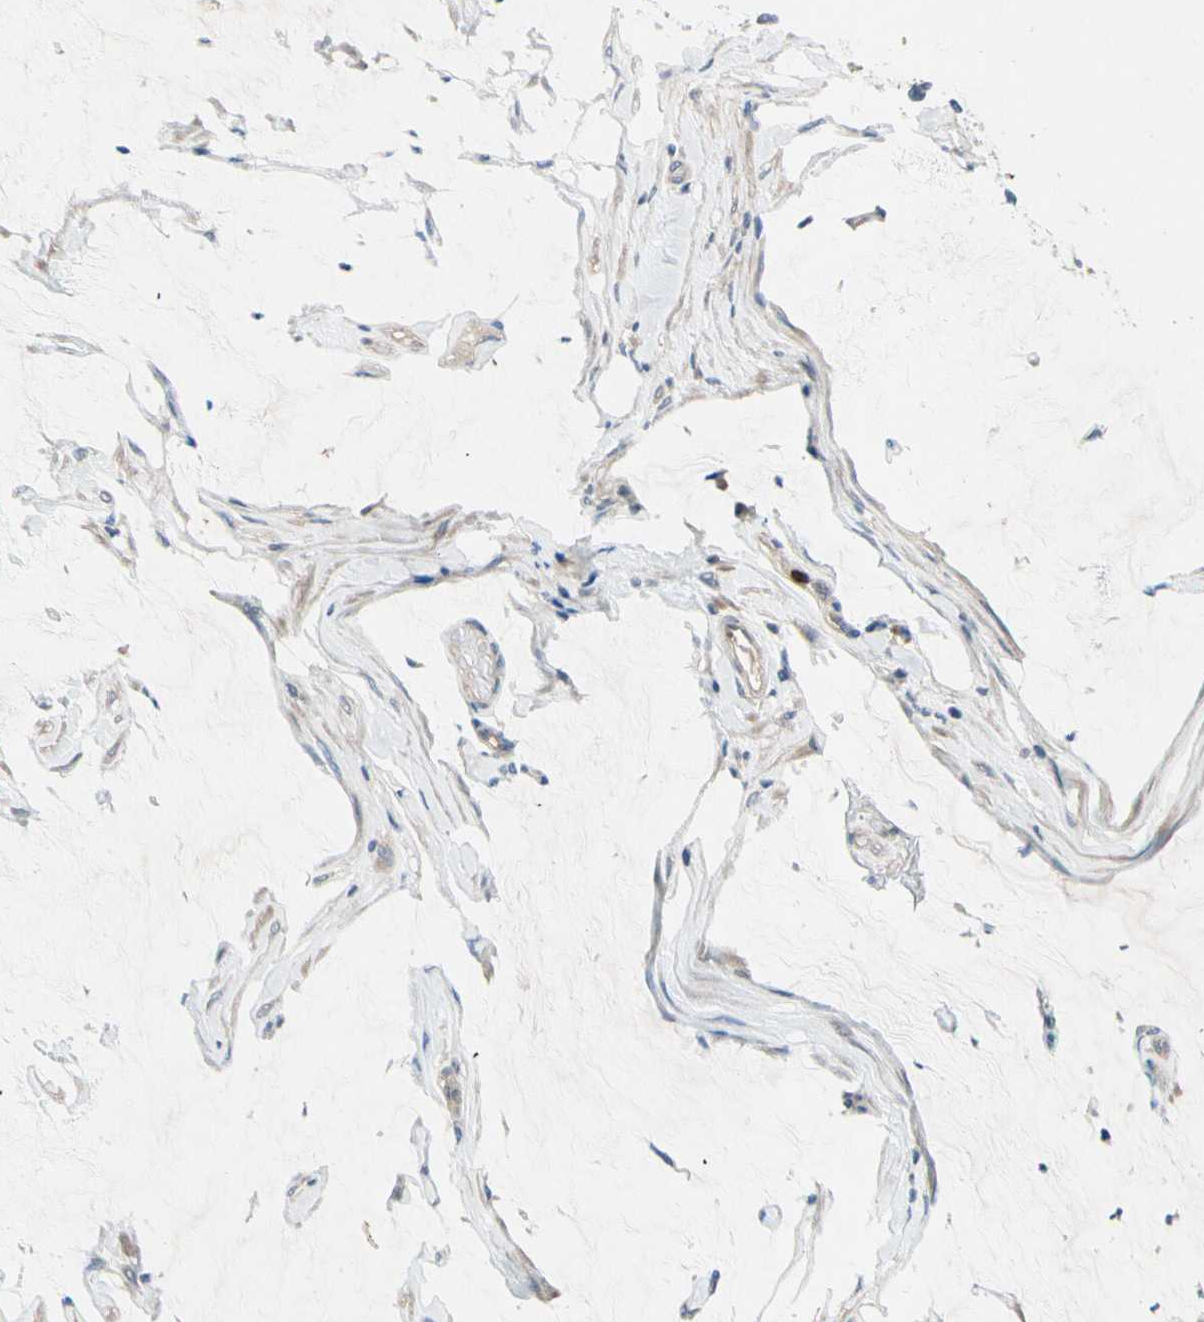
{"staining": {"intensity": "negative", "quantity": "none", "location": "none"}, "tissue": "ovarian cancer", "cell_type": "Tumor cells", "image_type": "cancer", "snomed": [{"axis": "morphology", "description": "Cystadenocarcinoma, mucinous, NOS"}, {"axis": "topography", "description": "Ovary"}], "caption": "Immunohistochemistry (IHC) of ovarian cancer (mucinous cystadenocarcinoma) reveals no positivity in tumor cells.", "gene": "SIGLEC5", "patient": {"sex": "female", "age": 39}}